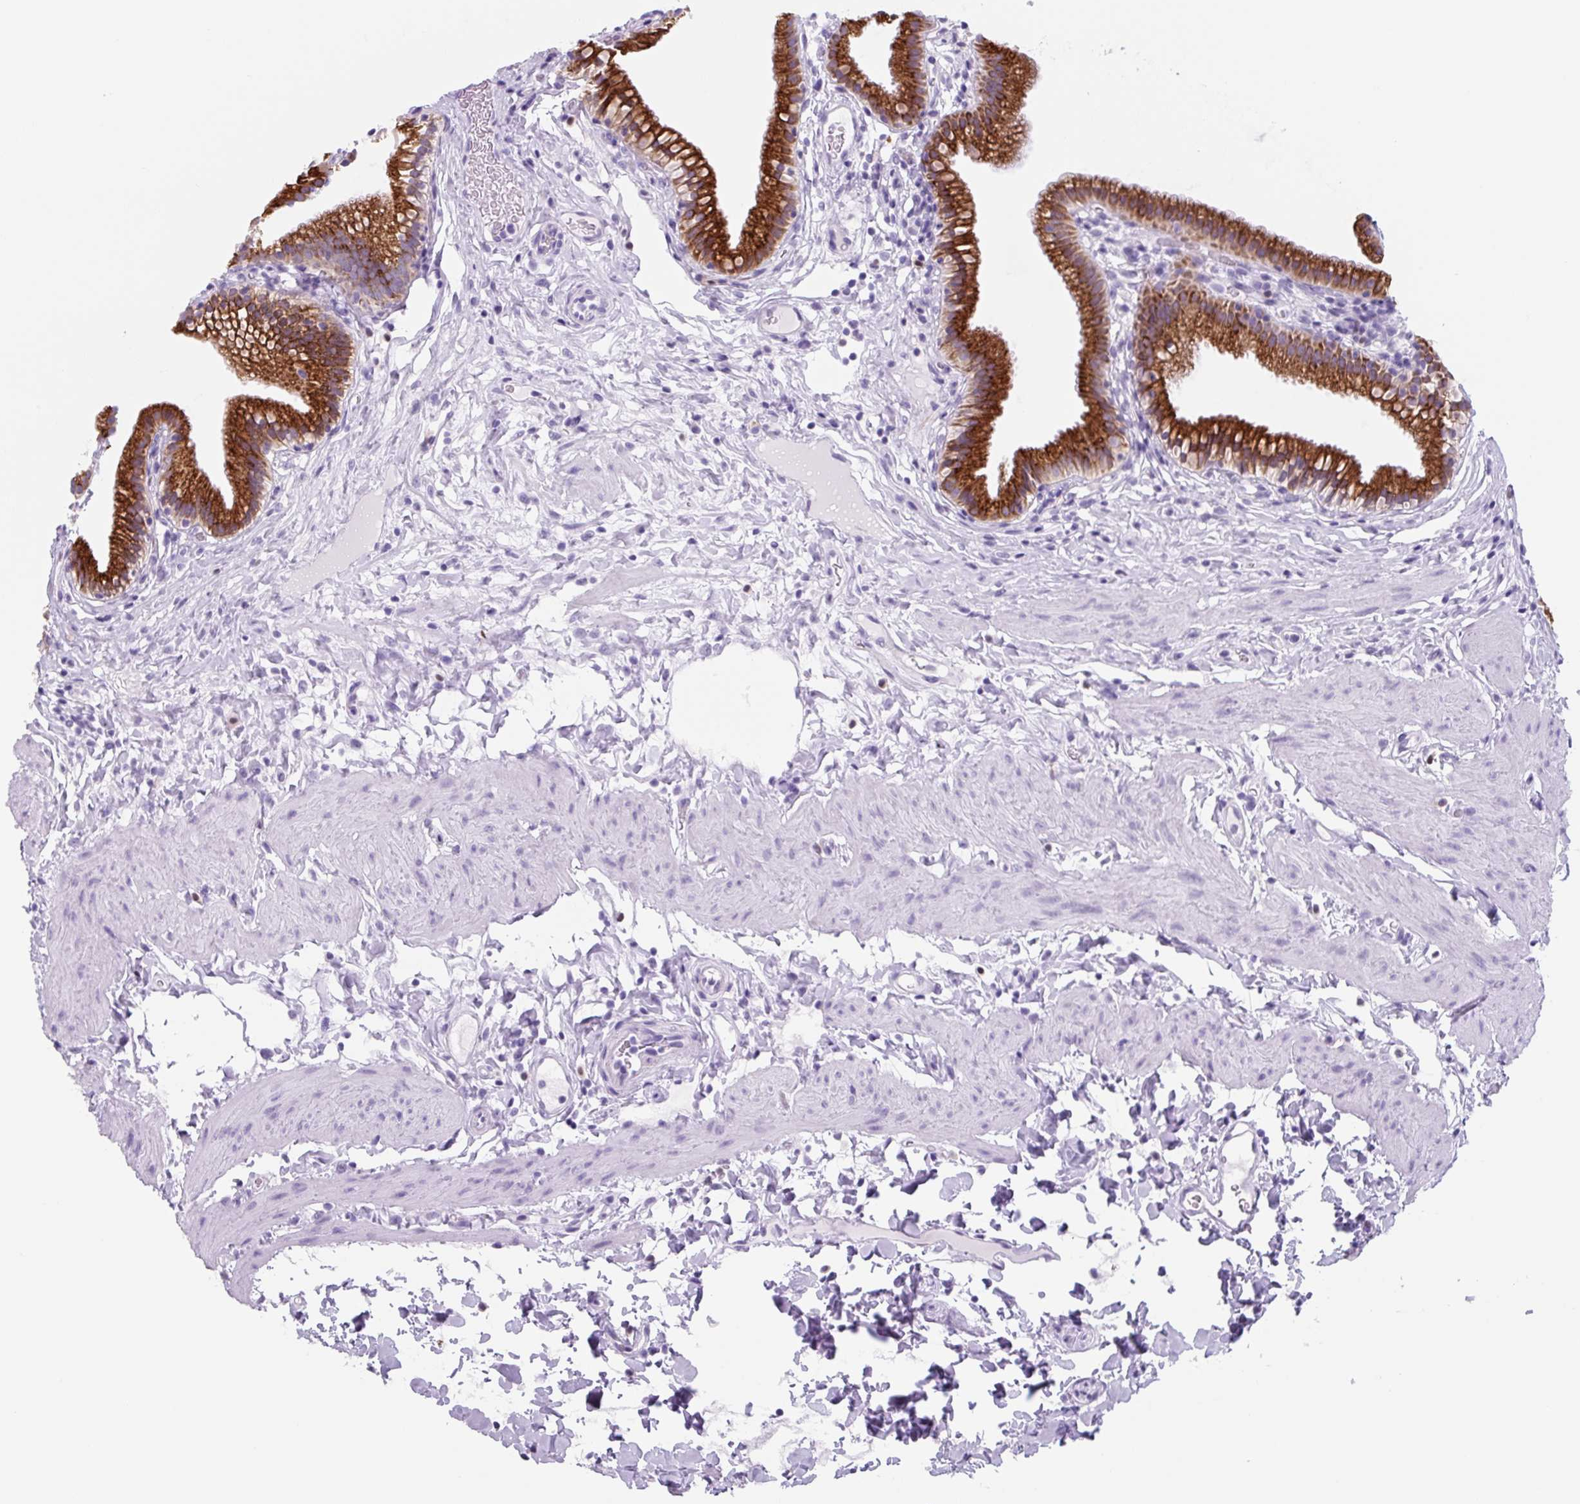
{"staining": {"intensity": "strong", "quantity": ">75%", "location": "cytoplasmic/membranous"}, "tissue": "gallbladder", "cell_type": "Glandular cells", "image_type": "normal", "snomed": [{"axis": "morphology", "description": "Normal tissue, NOS"}, {"axis": "topography", "description": "Gallbladder"}], "caption": "This photomicrograph shows normal gallbladder stained with immunohistochemistry (IHC) to label a protein in brown. The cytoplasmic/membranous of glandular cells show strong positivity for the protein. Nuclei are counter-stained blue.", "gene": "TNFRSF8", "patient": {"sex": "female", "age": 46}}